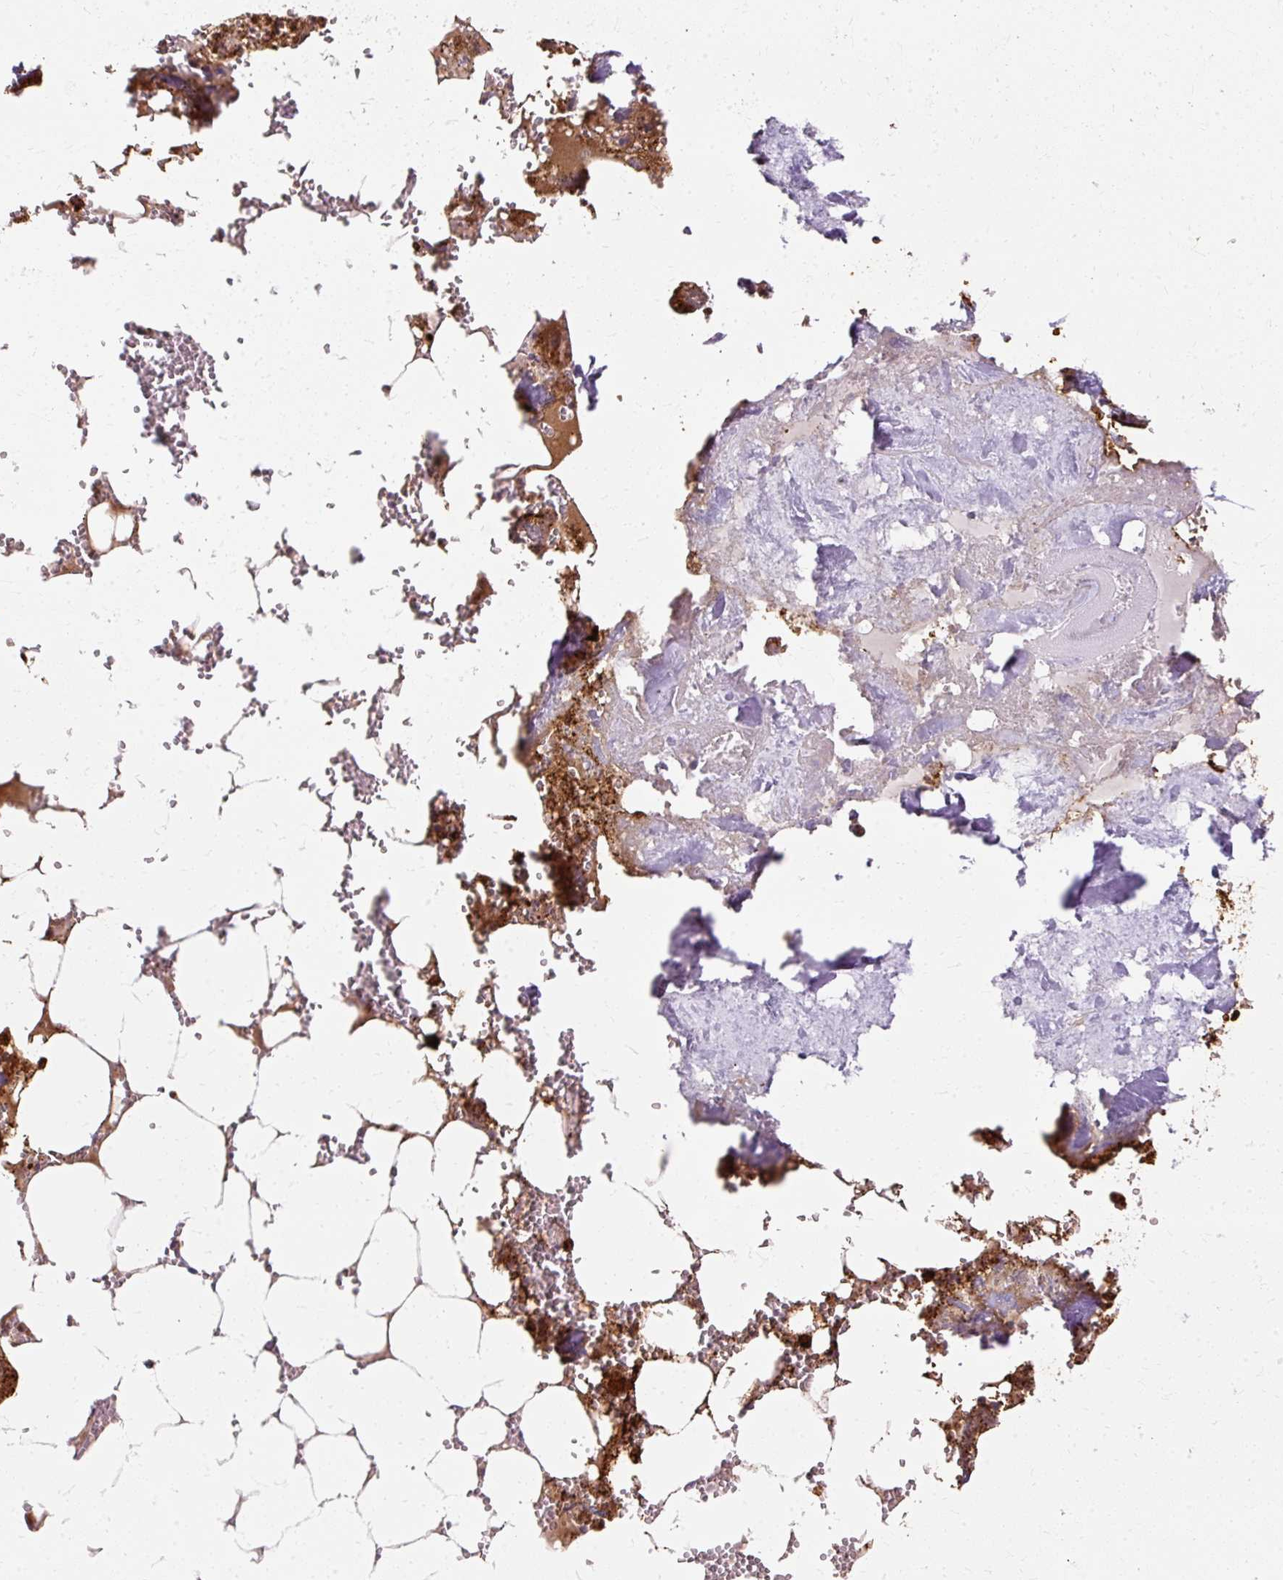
{"staining": {"intensity": "strong", "quantity": ">75%", "location": "cytoplasmic/membranous"}, "tissue": "bone marrow", "cell_type": "Hematopoietic cells", "image_type": "normal", "snomed": [{"axis": "morphology", "description": "Normal tissue, NOS"}, {"axis": "topography", "description": "Bone marrow"}], "caption": "Human bone marrow stained with a brown dye exhibits strong cytoplasmic/membranous positive positivity in about >75% of hematopoietic cells.", "gene": "DEFA1B", "patient": {"sex": "male", "age": 54}}